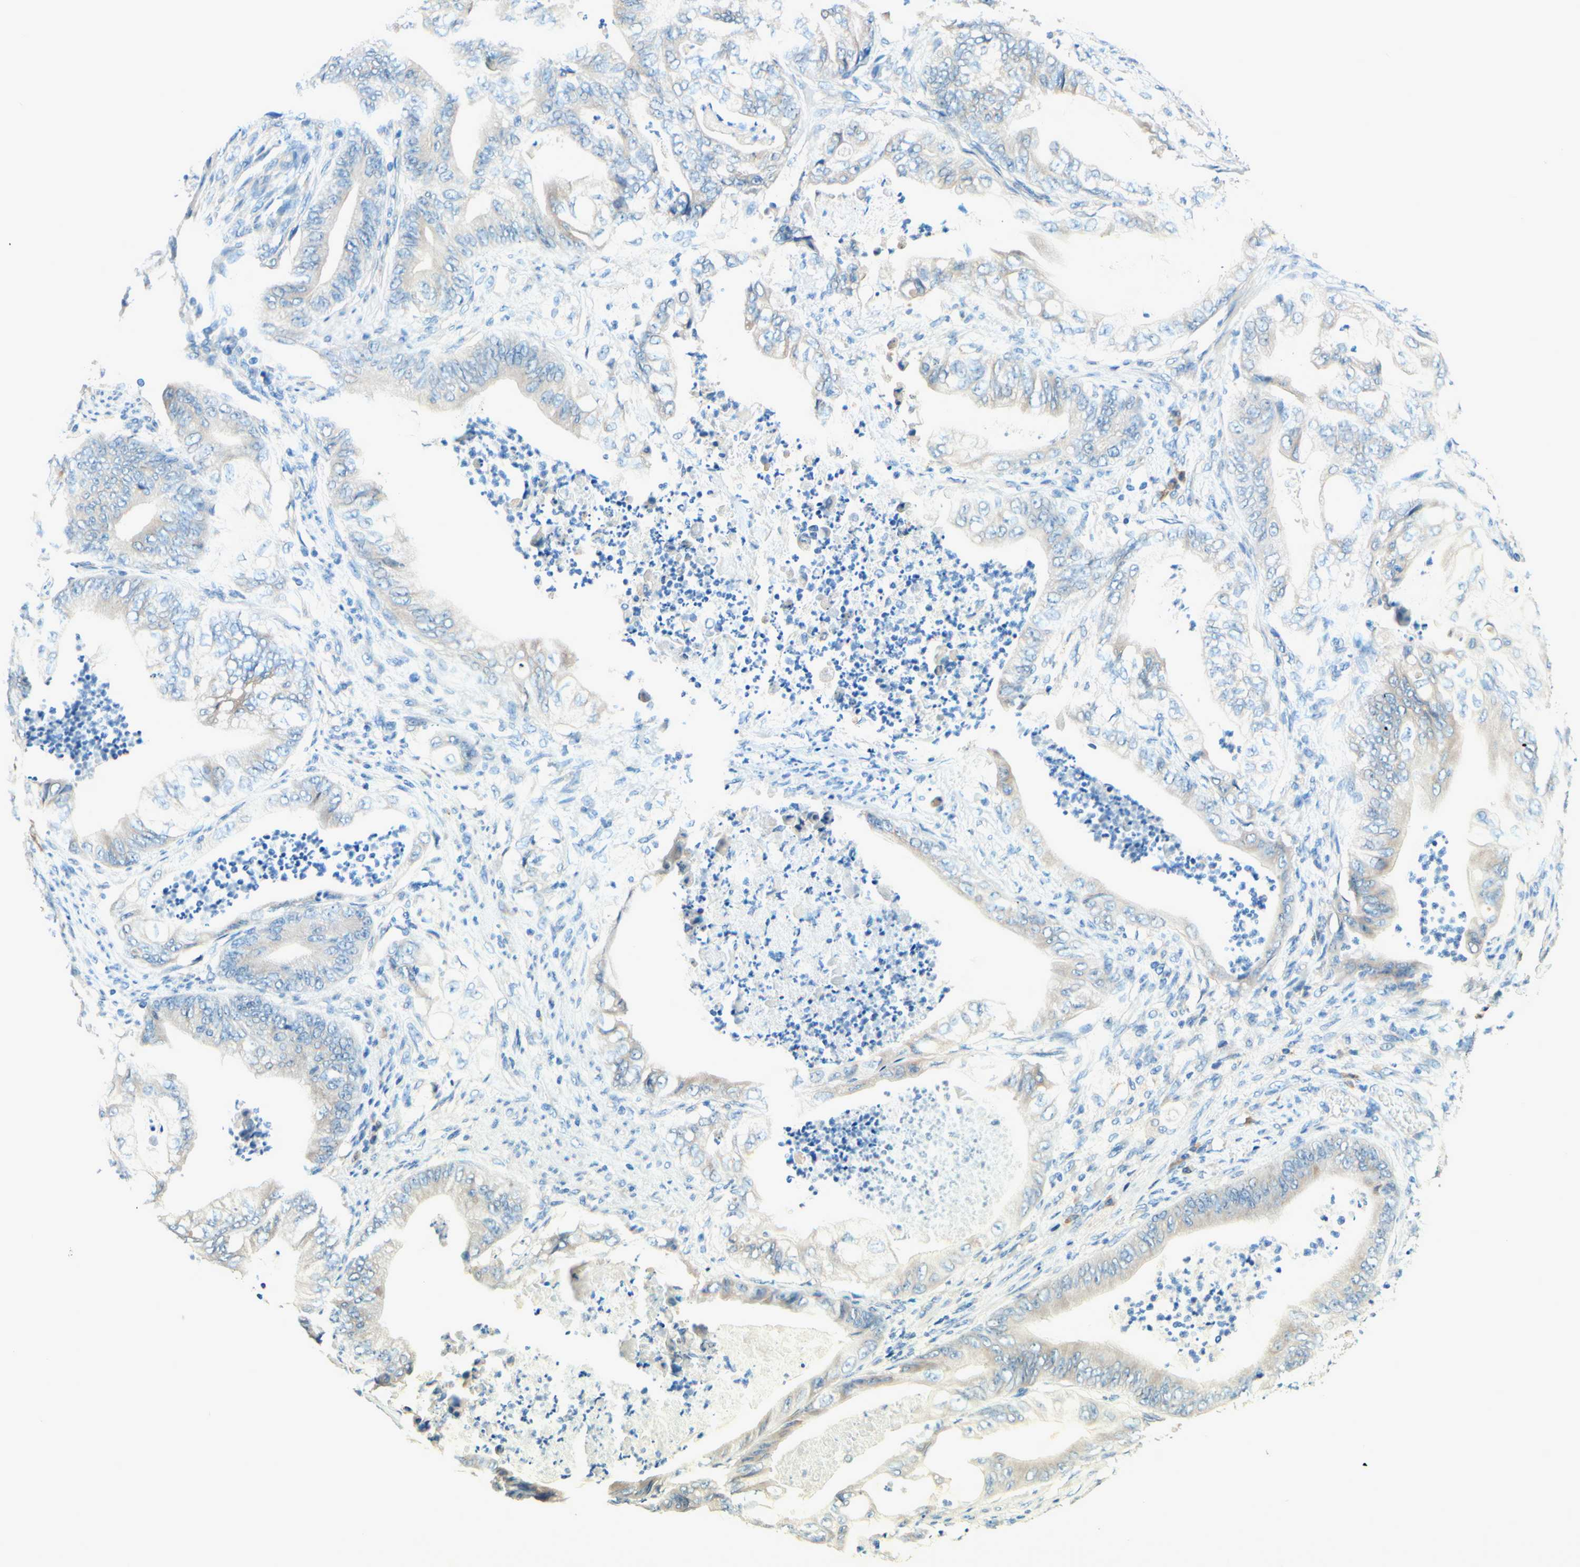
{"staining": {"intensity": "negative", "quantity": "none", "location": "none"}, "tissue": "stomach cancer", "cell_type": "Tumor cells", "image_type": "cancer", "snomed": [{"axis": "morphology", "description": "Adenocarcinoma, NOS"}, {"axis": "topography", "description": "Stomach"}], "caption": "Human stomach adenocarcinoma stained for a protein using IHC reveals no expression in tumor cells.", "gene": "PASD1", "patient": {"sex": "female", "age": 73}}